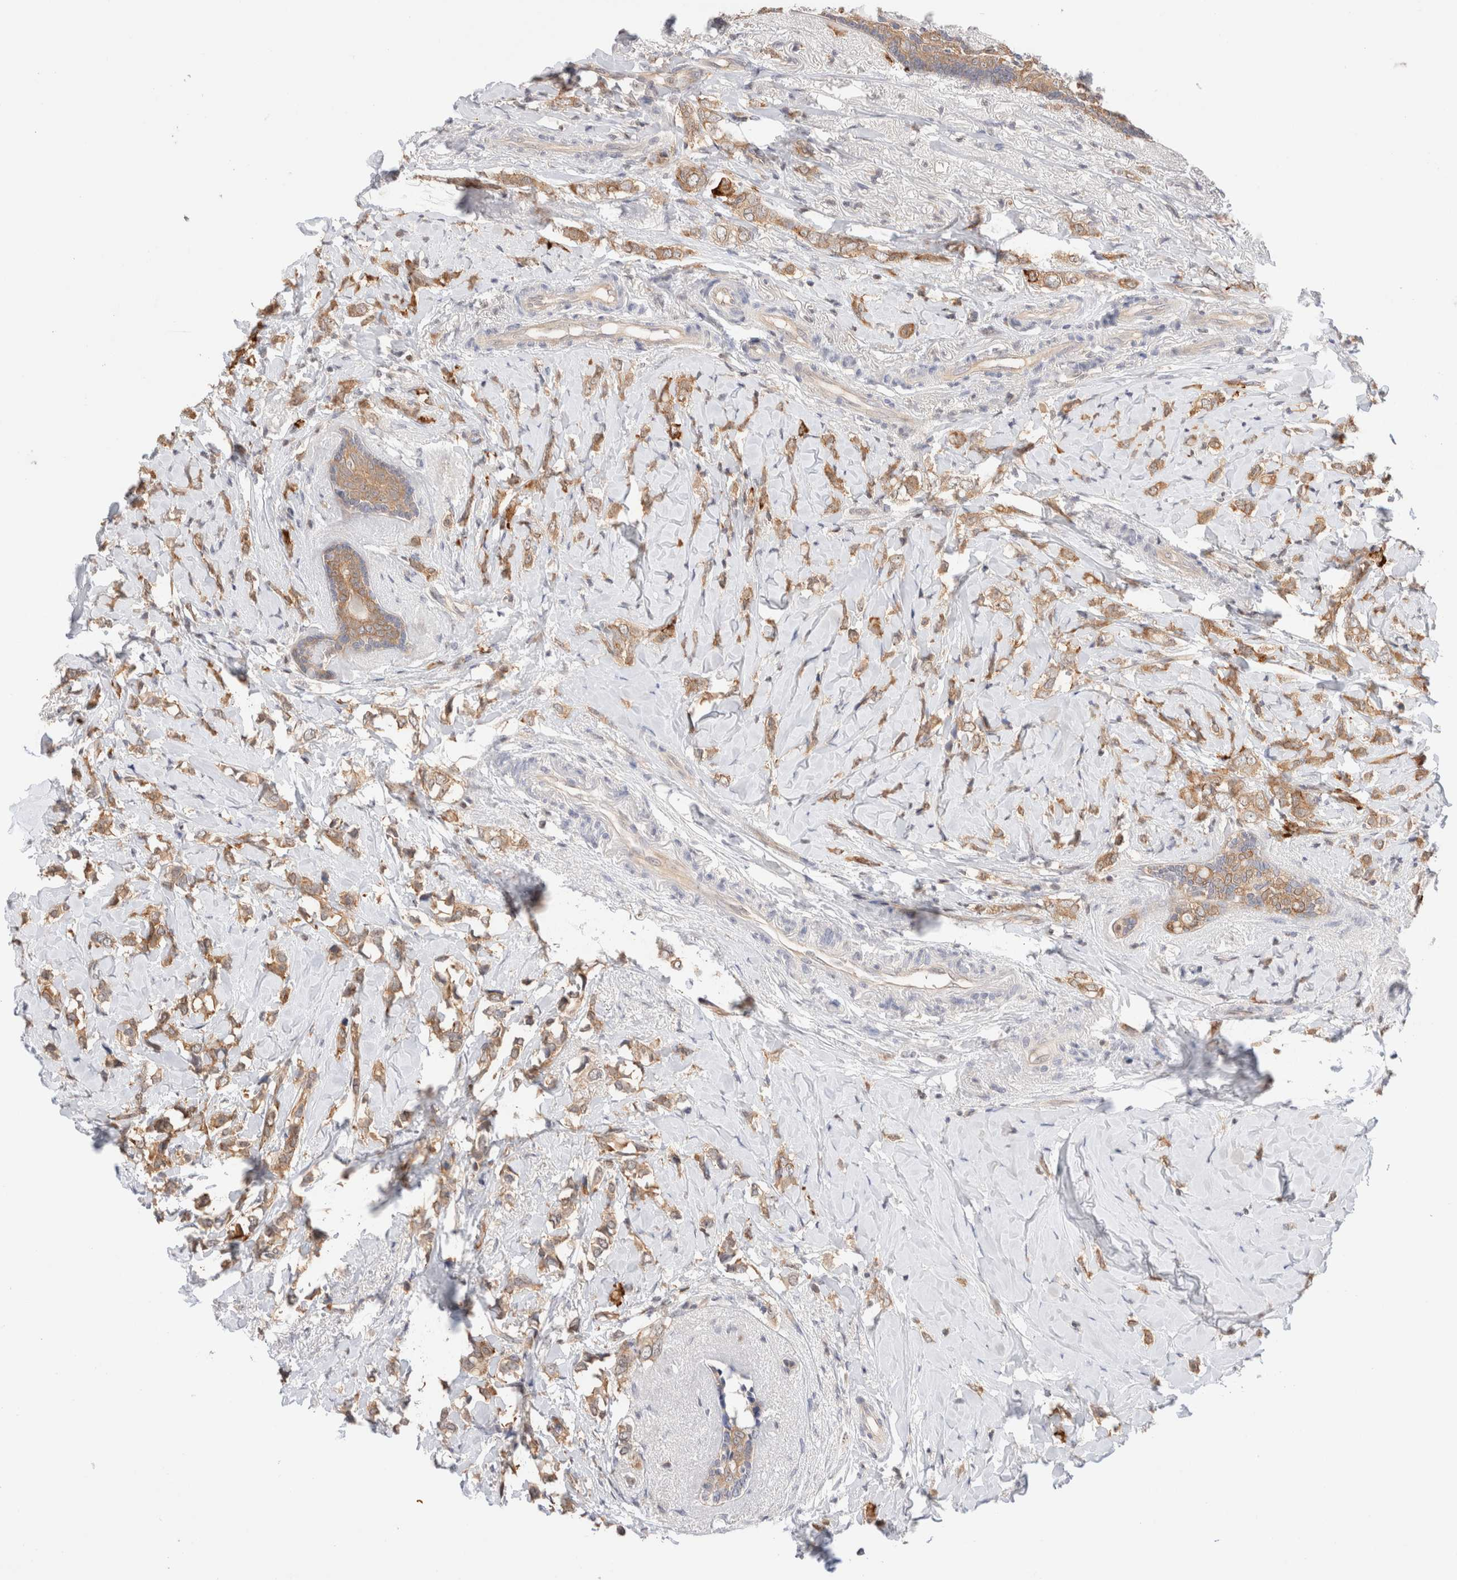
{"staining": {"intensity": "moderate", "quantity": ">75%", "location": "cytoplasmic/membranous"}, "tissue": "breast cancer", "cell_type": "Tumor cells", "image_type": "cancer", "snomed": [{"axis": "morphology", "description": "Normal tissue, NOS"}, {"axis": "morphology", "description": "Lobular carcinoma"}, {"axis": "topography", "description": "Breast"}], "caption": "Moderate cytoplasmic/membranous protein positivity is identified in approximately >75% of tumor cells in breast cancer.", "gene": "C17orf97", "patient": {"sex": "female", "age": 47}}